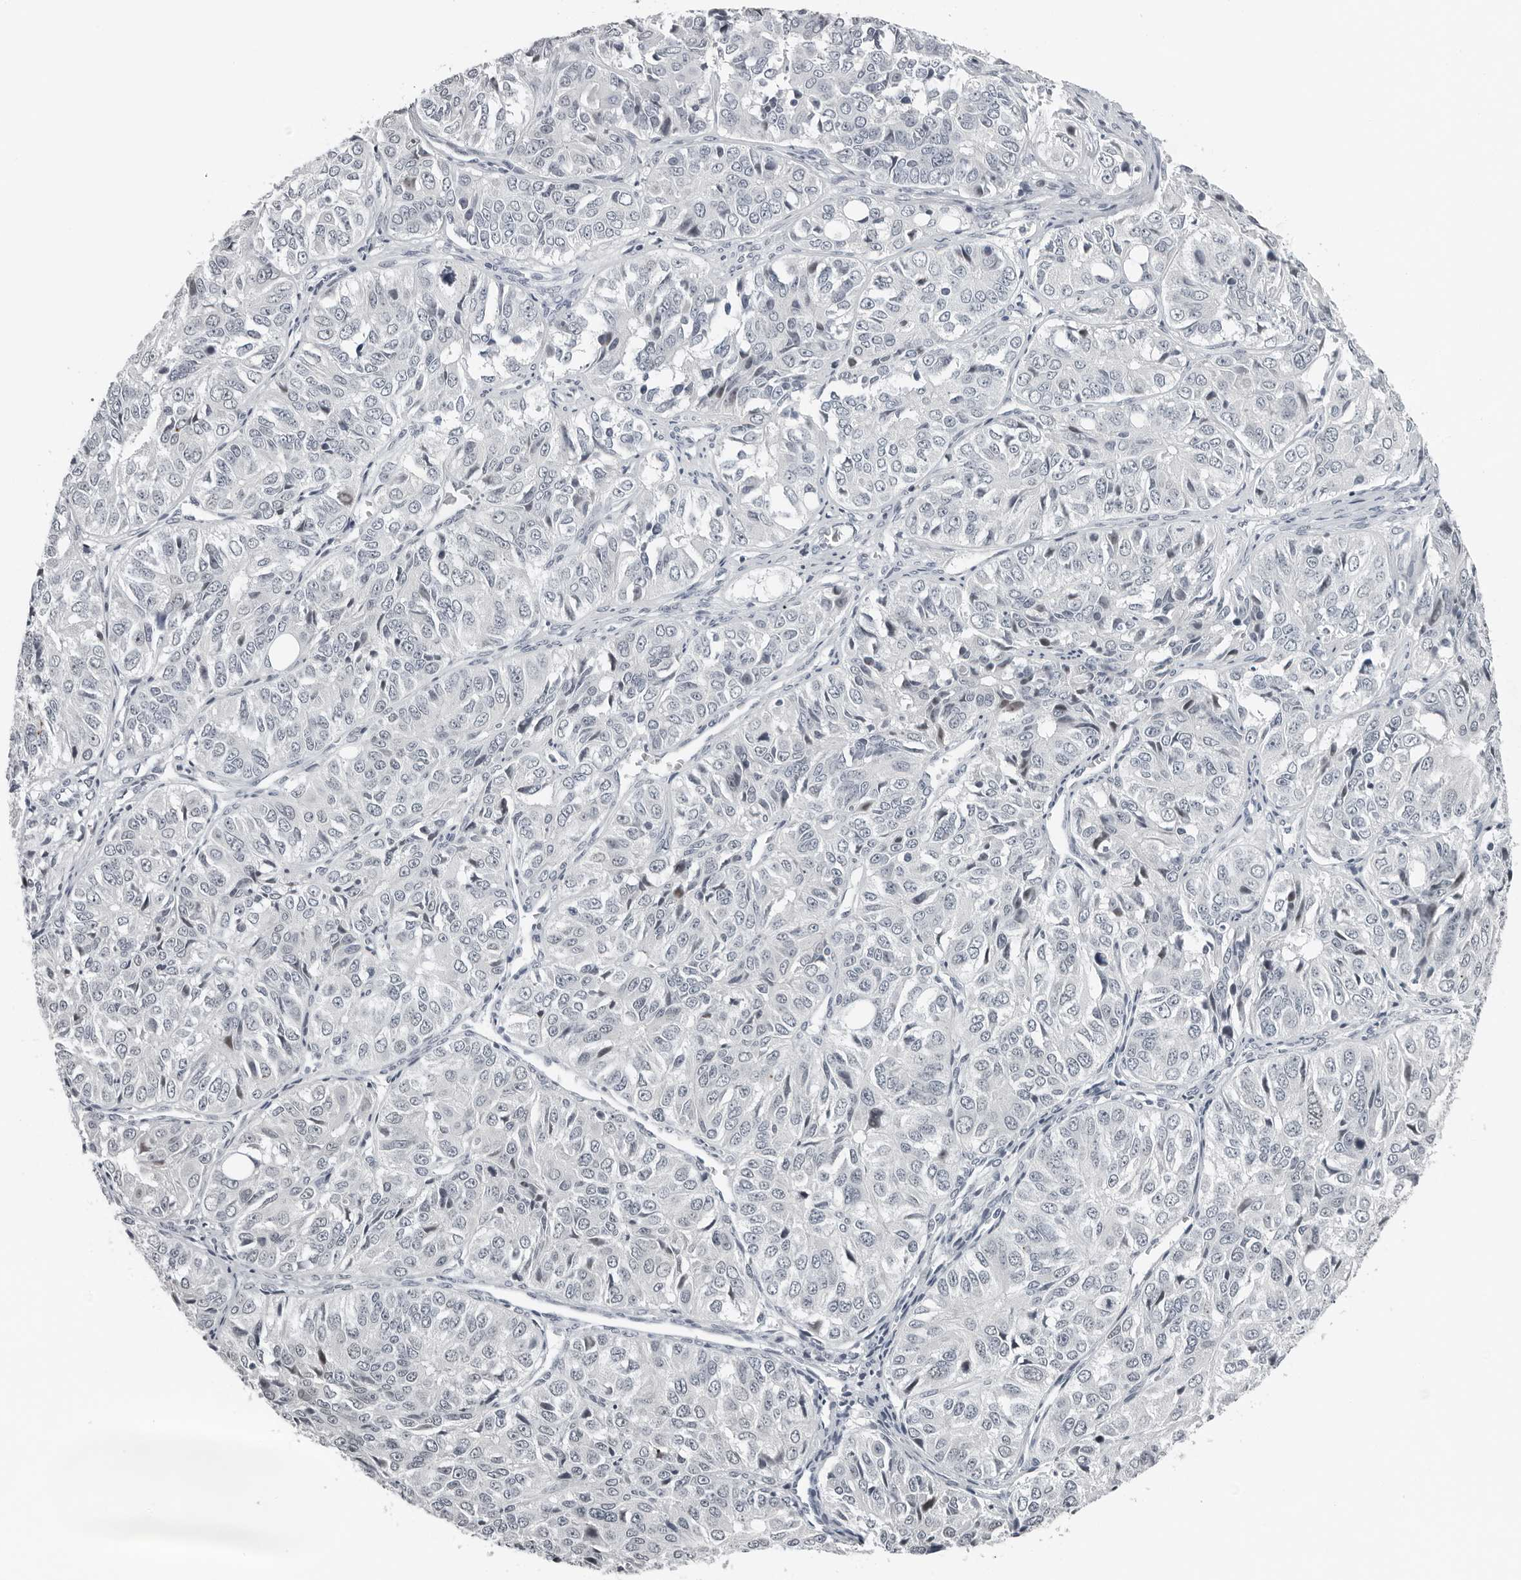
{"staining": {"intensity": "negative", "quantity": "none", "location": "none"}, "tissue": "ovarian cancer", "cell_type": "Tumor cells", "image_type": "cancer", "snomed": [{"axis": "morphology", "description": "Carcinoma, endometroid"}, {"axis": "topography", "description": "Ovary"}], "caption": "There is no significant positivity in tumor cells of endometroid carcinoma (ovarian).", "gene": "PPP1R42", "patient": {"sex": "female", "age": 51}}